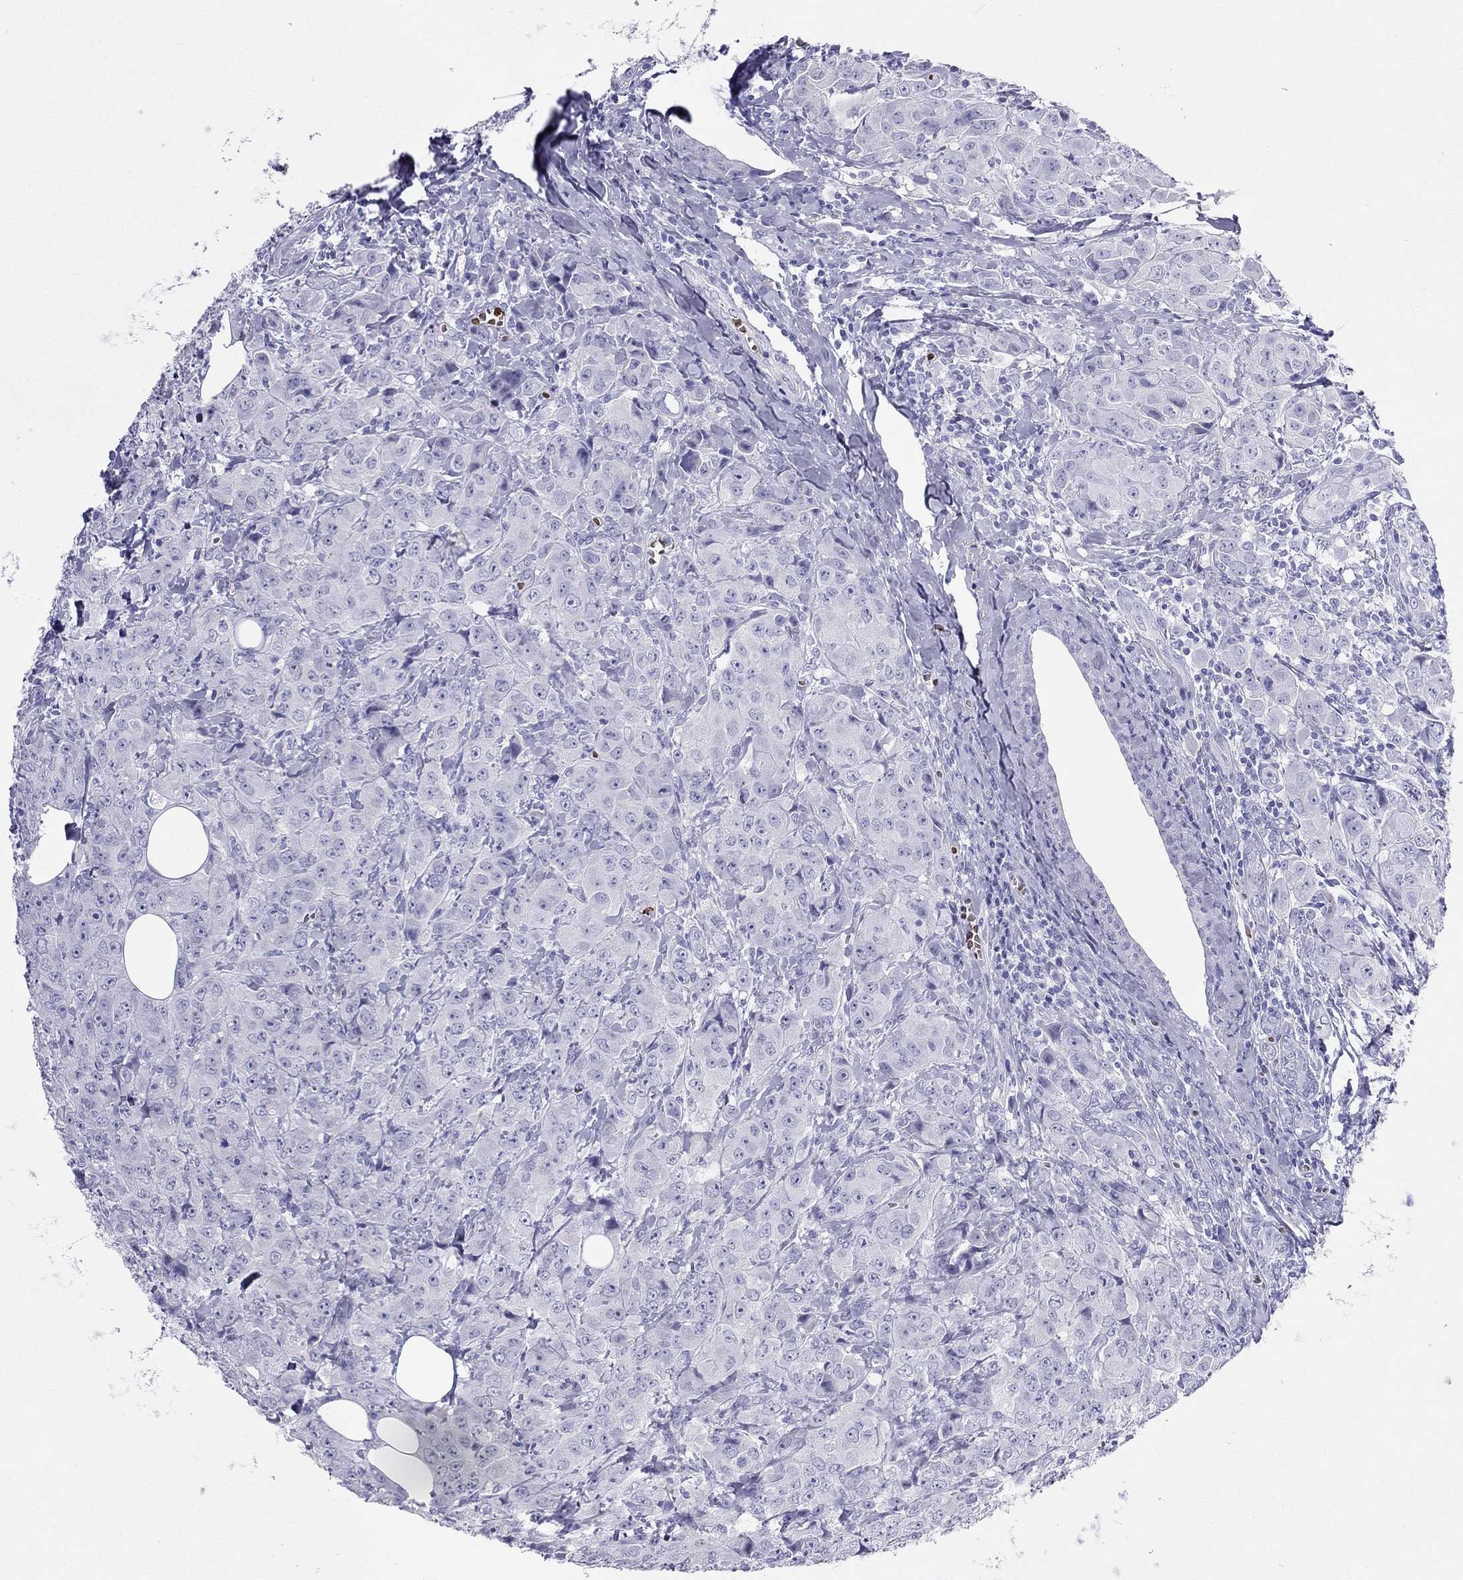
{"staining": {"intensity": "negative", "quantity": "none", "location": "none"}, "tissue": "breast cancer", "cell_type": "Tumor cells", "image_type": "cancer", "snomed": [{"axis": "morphology", "description": "Duct carcinoma"}, {"axis": "topography", "description": "Breast"}], "caption": "The image demonstrates no significant expression in tumor cells of breast intraductal carcinoma. (DAB IHC with hematoxylin counter stain).", "gene": "DNAAF6", "patient": {"sex": "female", "age": 43}}